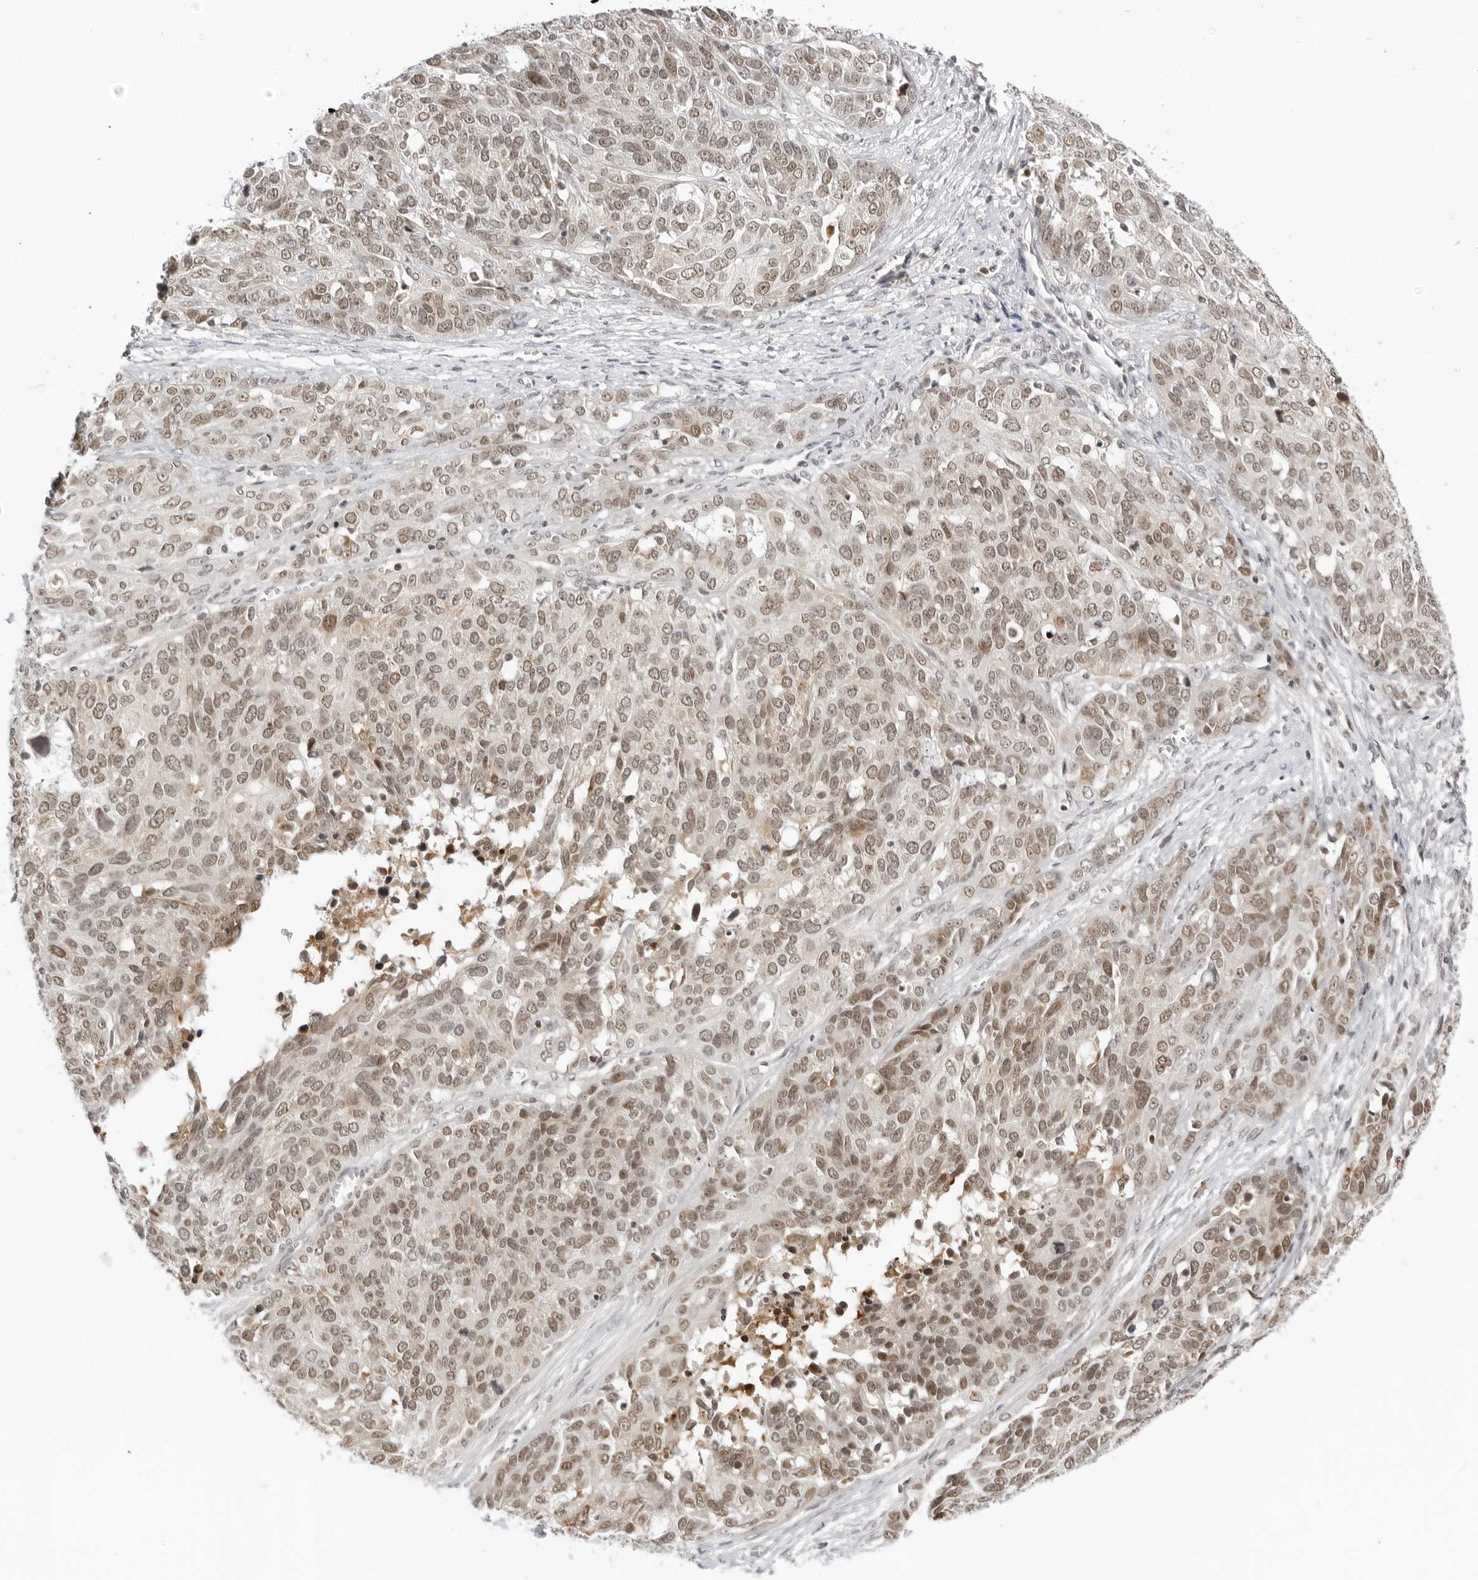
{"staining": {"intensity": "moderate", "quantity": ">75%", "location": "nuclear"}, "tissue": "ovarian cancer", "cell_type": "Tumor cells", "image_type": "cancer", "snomed": [{"axis": "morphology", "description": "Cystadenocarcinoma, serous, NOS"}, {"axis": "topography", "description": "Ovary"}], "caption": "The micrograph displays a brown stain indicating the presence of a protein in the nuclear of tumor cells in ovarian serous cystadenocarcinoma. The protein of interest is stained brown, and the nuclei are stained in blue (DAB (3,3'-diaminobenzidine) IHC with brightfield microscopy, high magnification).", "gene": "MSH6", "patient": {"sex": "female", "age": 44}}